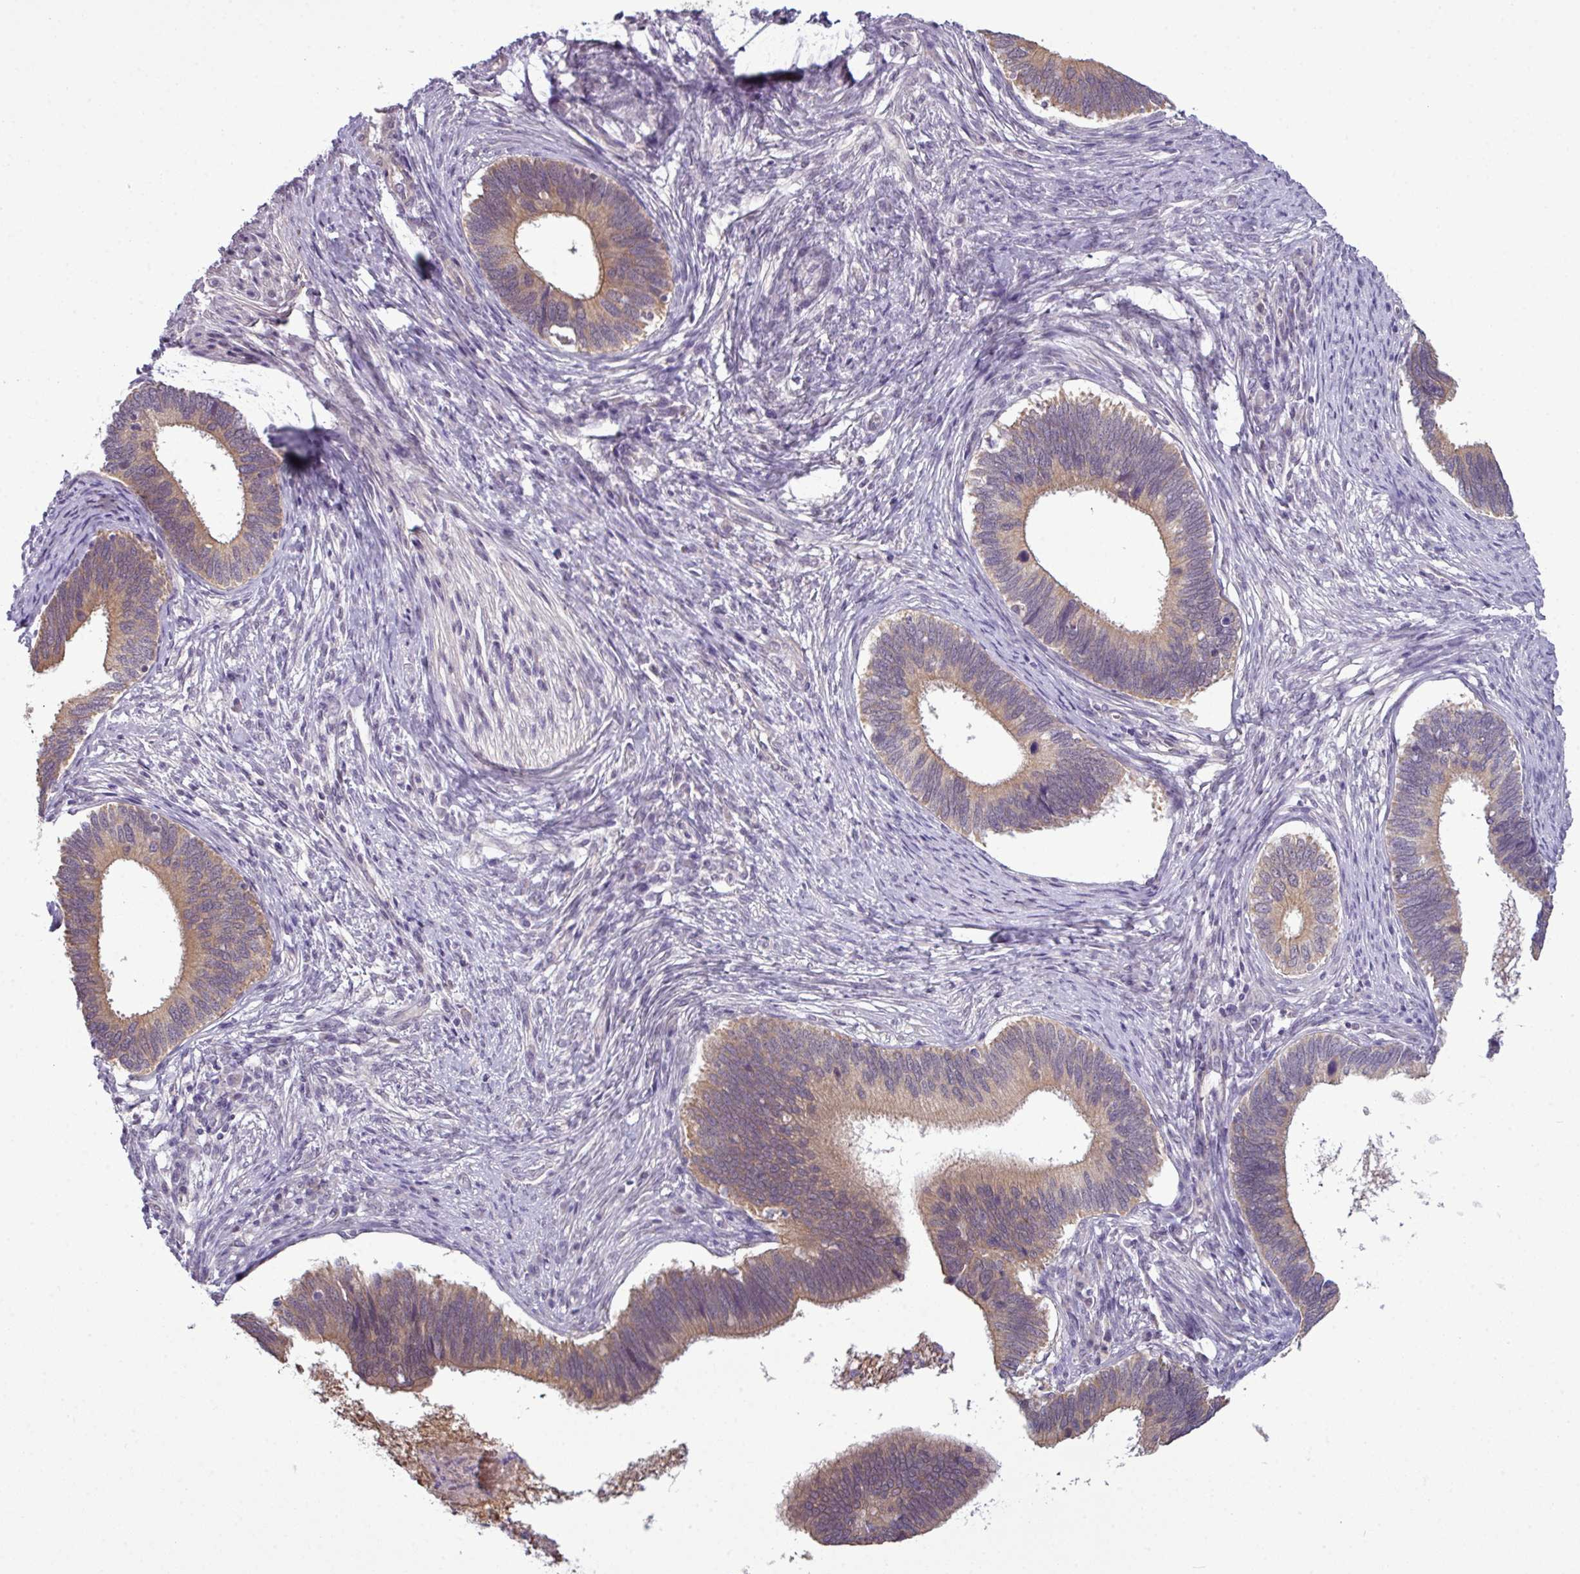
{"staining": {"intensity": "moderate", "quantity": ">75%", "location": "cytoplasmic/membranous"}, "tissue": "cervical cancer", "cell_type": "Tumor cells", "image_type": "cancer", "snomed": [{"axis": "morphology", "description": "Adenocarcinoma, NOS"}, {"axis": "topography", "description": "Cervix"}], "caption": "Protein expression analysis of human adenocarcinoma (cervical) reveals moderate cytoplasmic/membranous positivity in about >75% of tumor cells. (brown staining indicates protein expression, while blue staining denotes nuclei).", "gene": "ZNF217", "patient": {"sex": "female", "age": 42}}